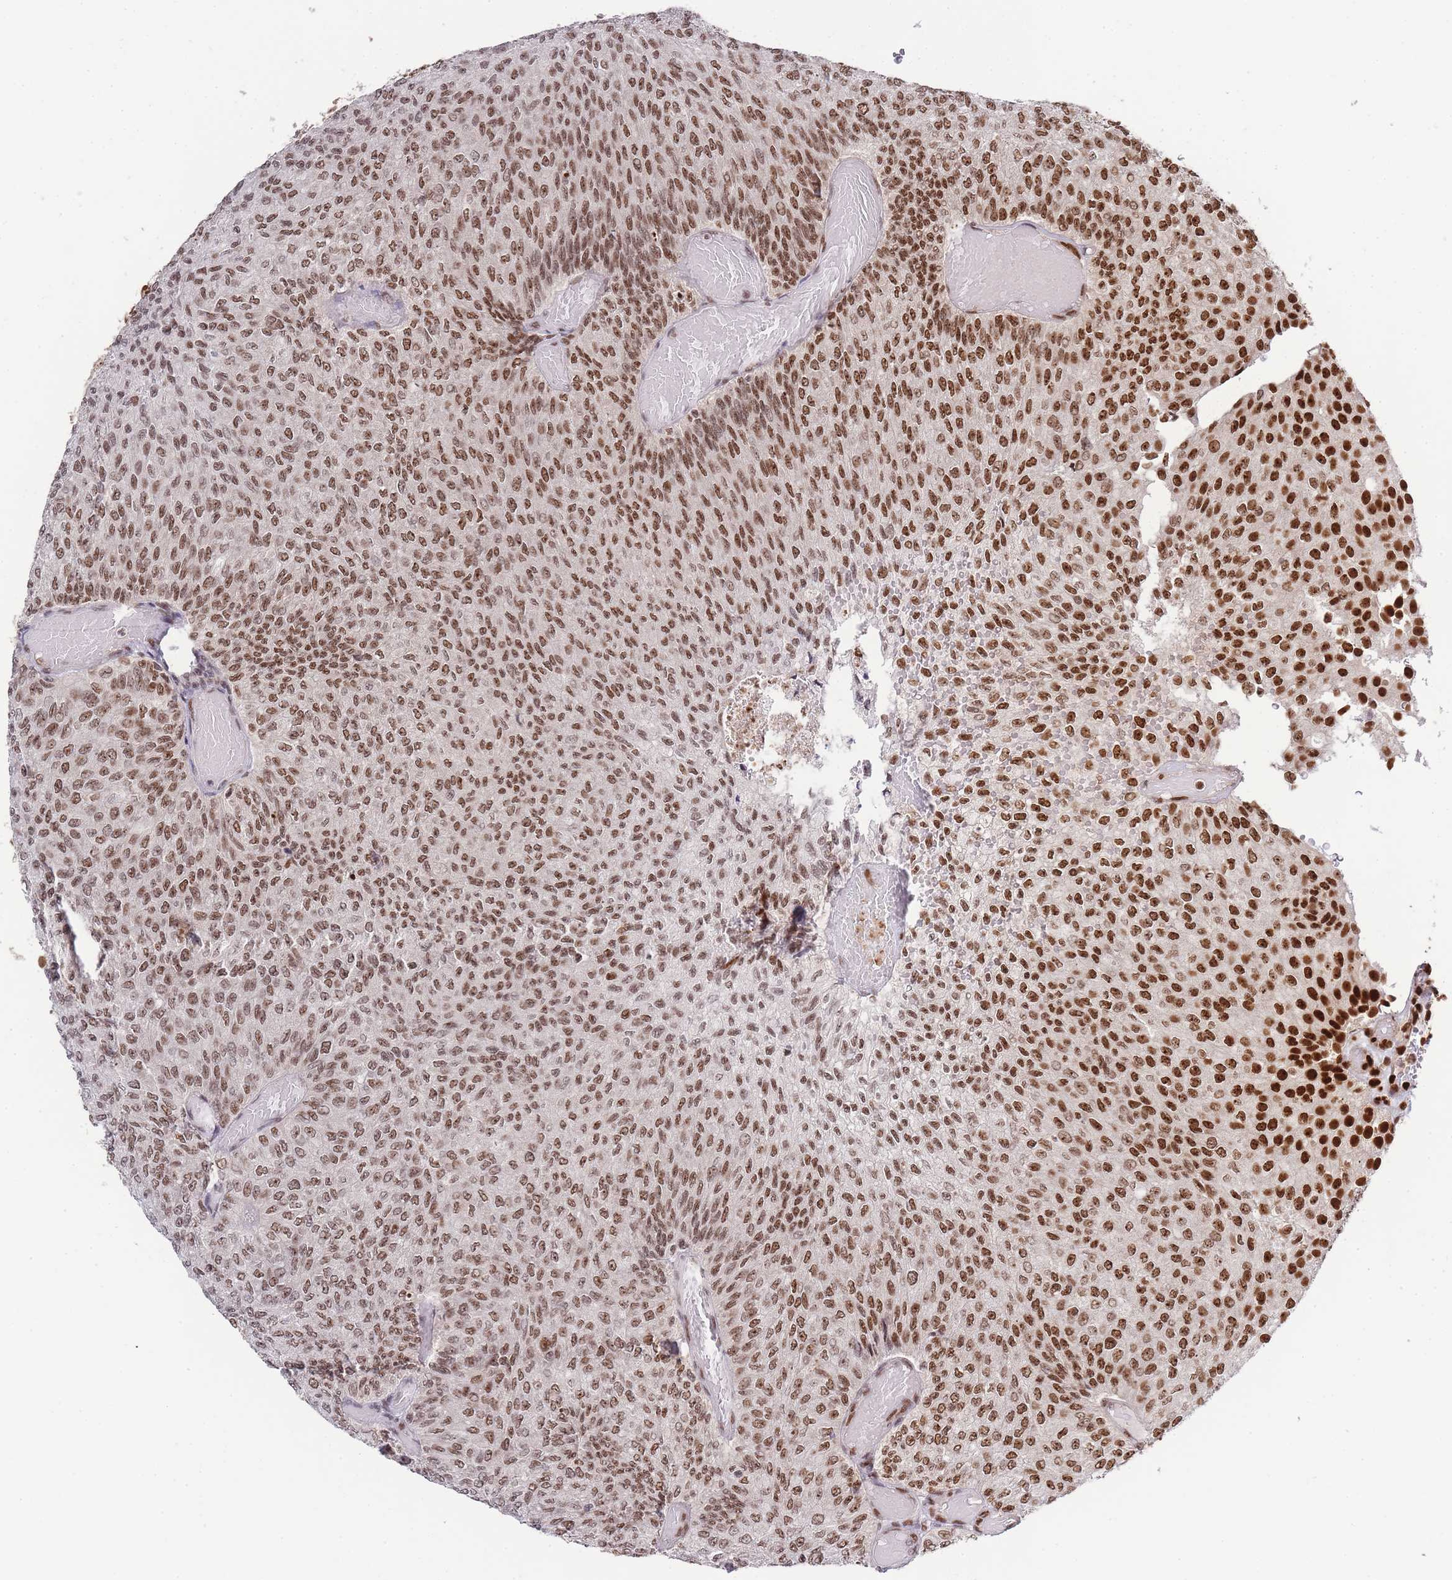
{"staining": {"intensity": "strong", "quantity": ">75%", "location": "nuclear"}, "tissue": "urothelial cancer", "cell_type": "Tumor cells", "image_type": "cancer", "snomed": [{"axis": "morphology", "description": "Urothelial carcinoma, Low grade"}, {"axis": "topography", "description": "Urinary bladder"}], "caption": "IHC image of low-grade urothelial carcinoma stained for a protein (brown), which reveals high levels of strong nuclear expression in approximately >75% of tumor cells.", "gene": "PRKDC", "patient": {"sex": "male", "age": 78}}